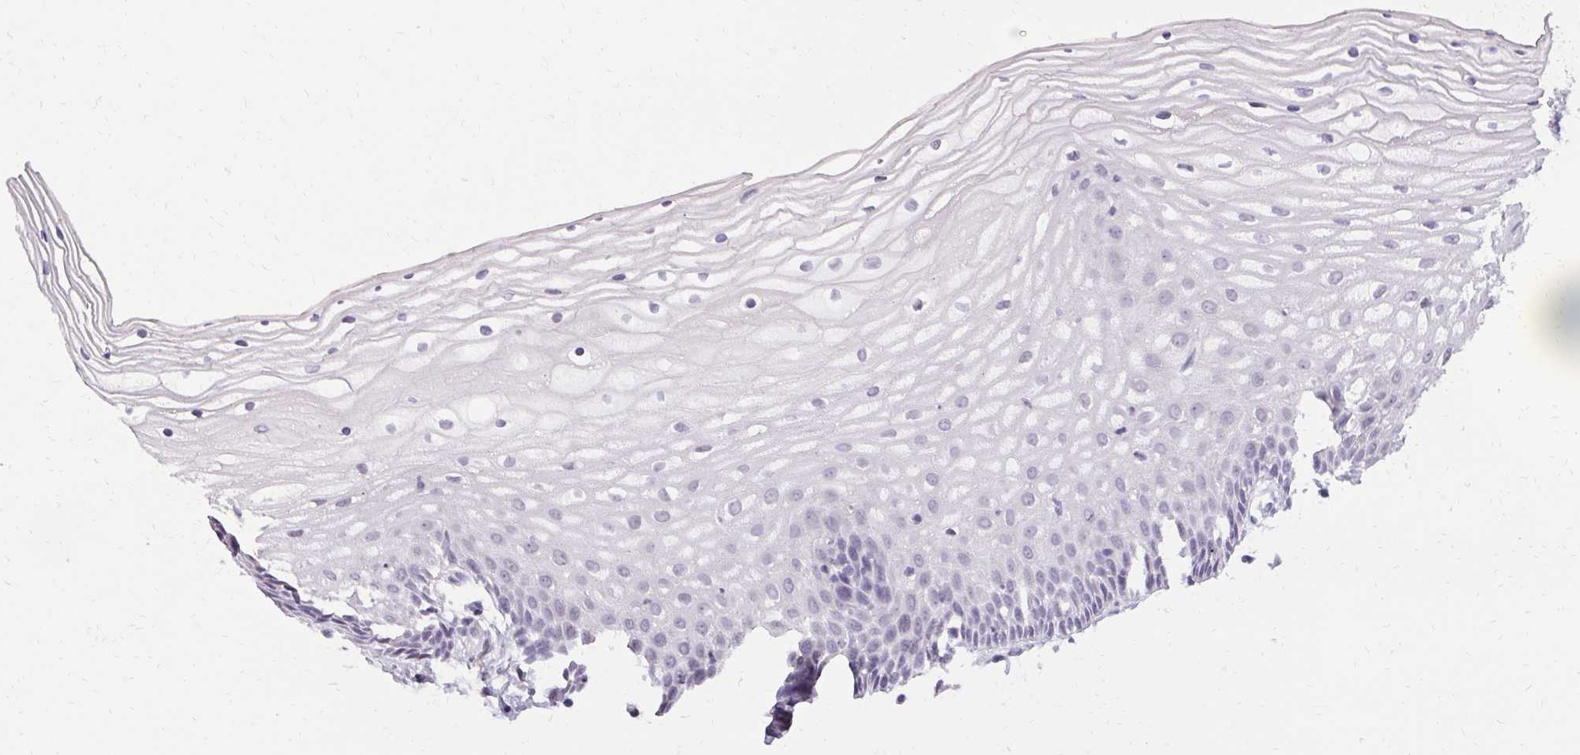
{"staining": {"intensity": "negative", "quantity": "none", "location": "none"}, "tissue": "cervix", "cell_type": "Glandular cells", "image_type": "normal", "snomed": [{"axis": "morphology", "description": "Normal tissue, NOS"}, {"axis": "topography", "description": "Cervix"}], "caption": "DAB (3,3'-diaminobenzidine) immunohistochemical staining of unremarkable human cervix exhibits no significant staining in glandular cells.", "gene": "PMEL", "patient": {"sex": "female", "age": 36}}